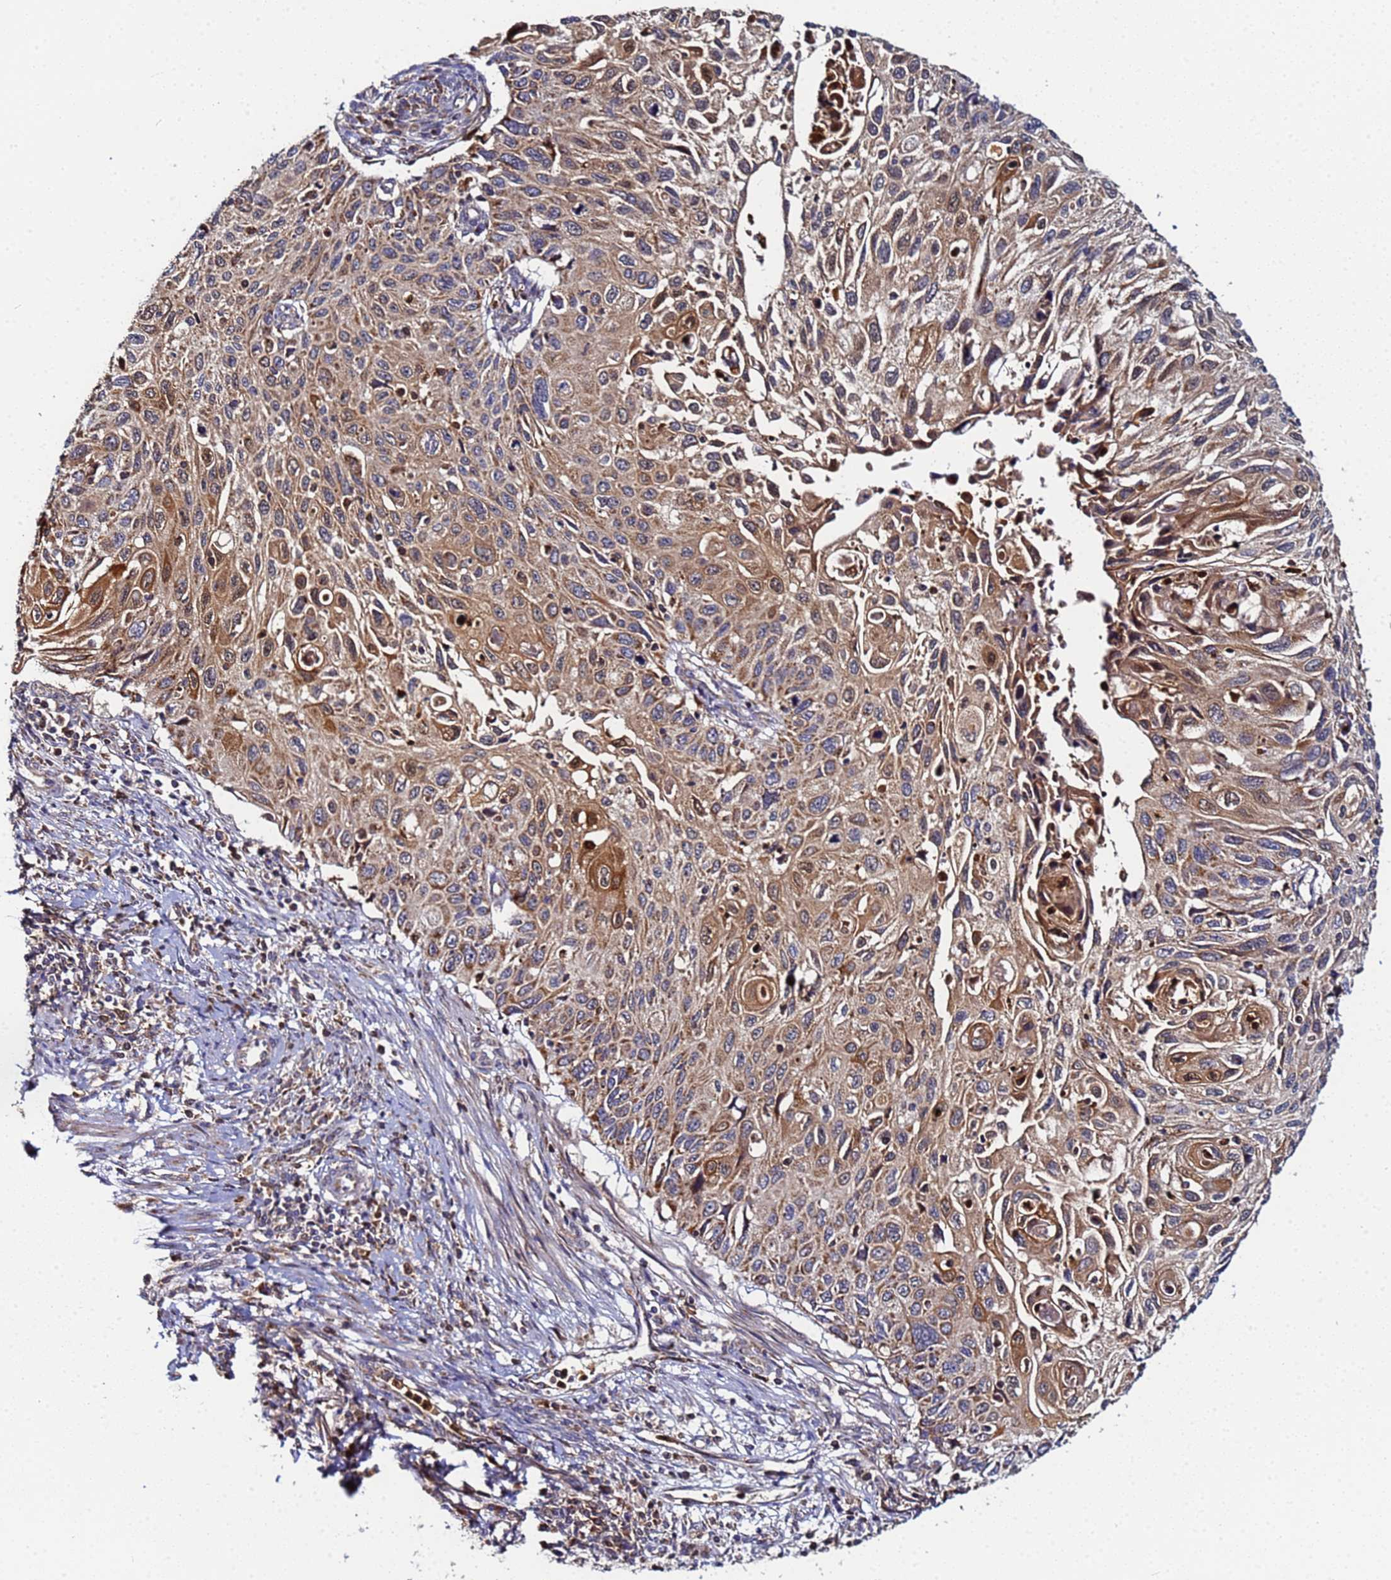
{"staining": {"intensity": "moderate", "quantity": ">75%", "location": "cytoplasmic/membranous"}, "tissue": "cervical cancer", "cell_type": "Tumor cells", "image_type": "cancer", "snomed": [{"axis": "morphology", "description": "Squamous cell carcinoma, NOS"}, {"axis": "topography", "description": "Cervix"}], "caption": "Tumor cells demonstrate moderate cytoplasmic/membranous staining in about >75% of cells in cervical cancer (squamous cell carcinoma).", "gene": "CCDC127", "patient": {"sex": "female", "age": 70}}